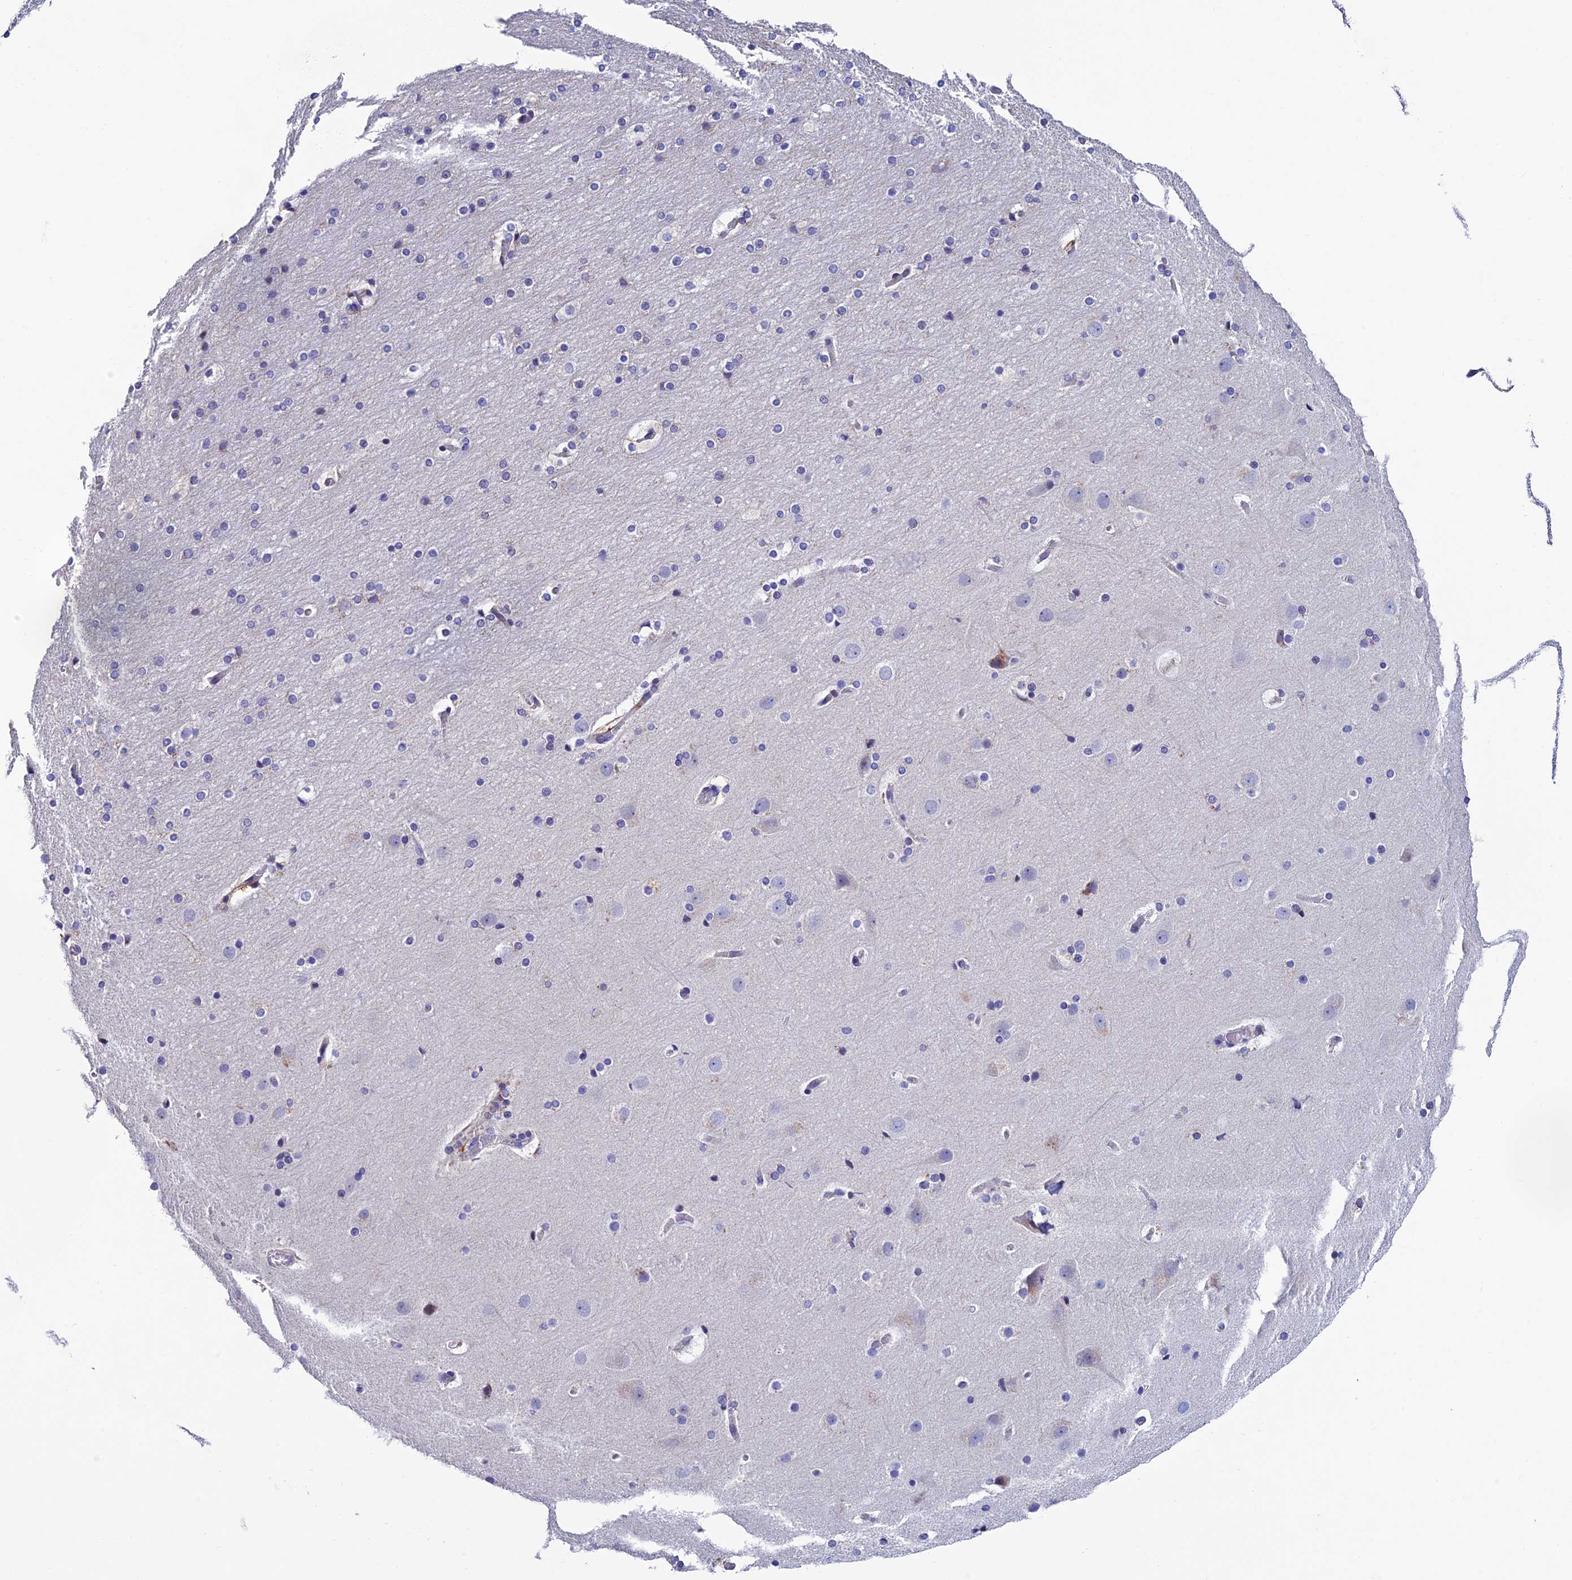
{"staining": {"intensity": "negative", "quantity": "none", "location": "none"}, "tissue": "cerebral cortex", "cell_type": "Endothelial cells", "image_type": "normal", "snomed": [{"axis": "morphology", "description": "Normal tissue, NOS"}, {"axis": "topography", "description": "Cerebral cortex"}], "caption": "High power microscopy micrograph of an immunohistochemistry histopathology image of unremarkable cerebral cortex, revealing no significant positivity in endothelial cells. The staining was performed using DAB (3,3'-diaminobenzidine) to visualize the protein expression in brown, while the nuclei were stained in blue with hematoxylin (Magnification: 20x).", "gene": "FAM178B", "patient": {"sex": "male", "age": 57}}